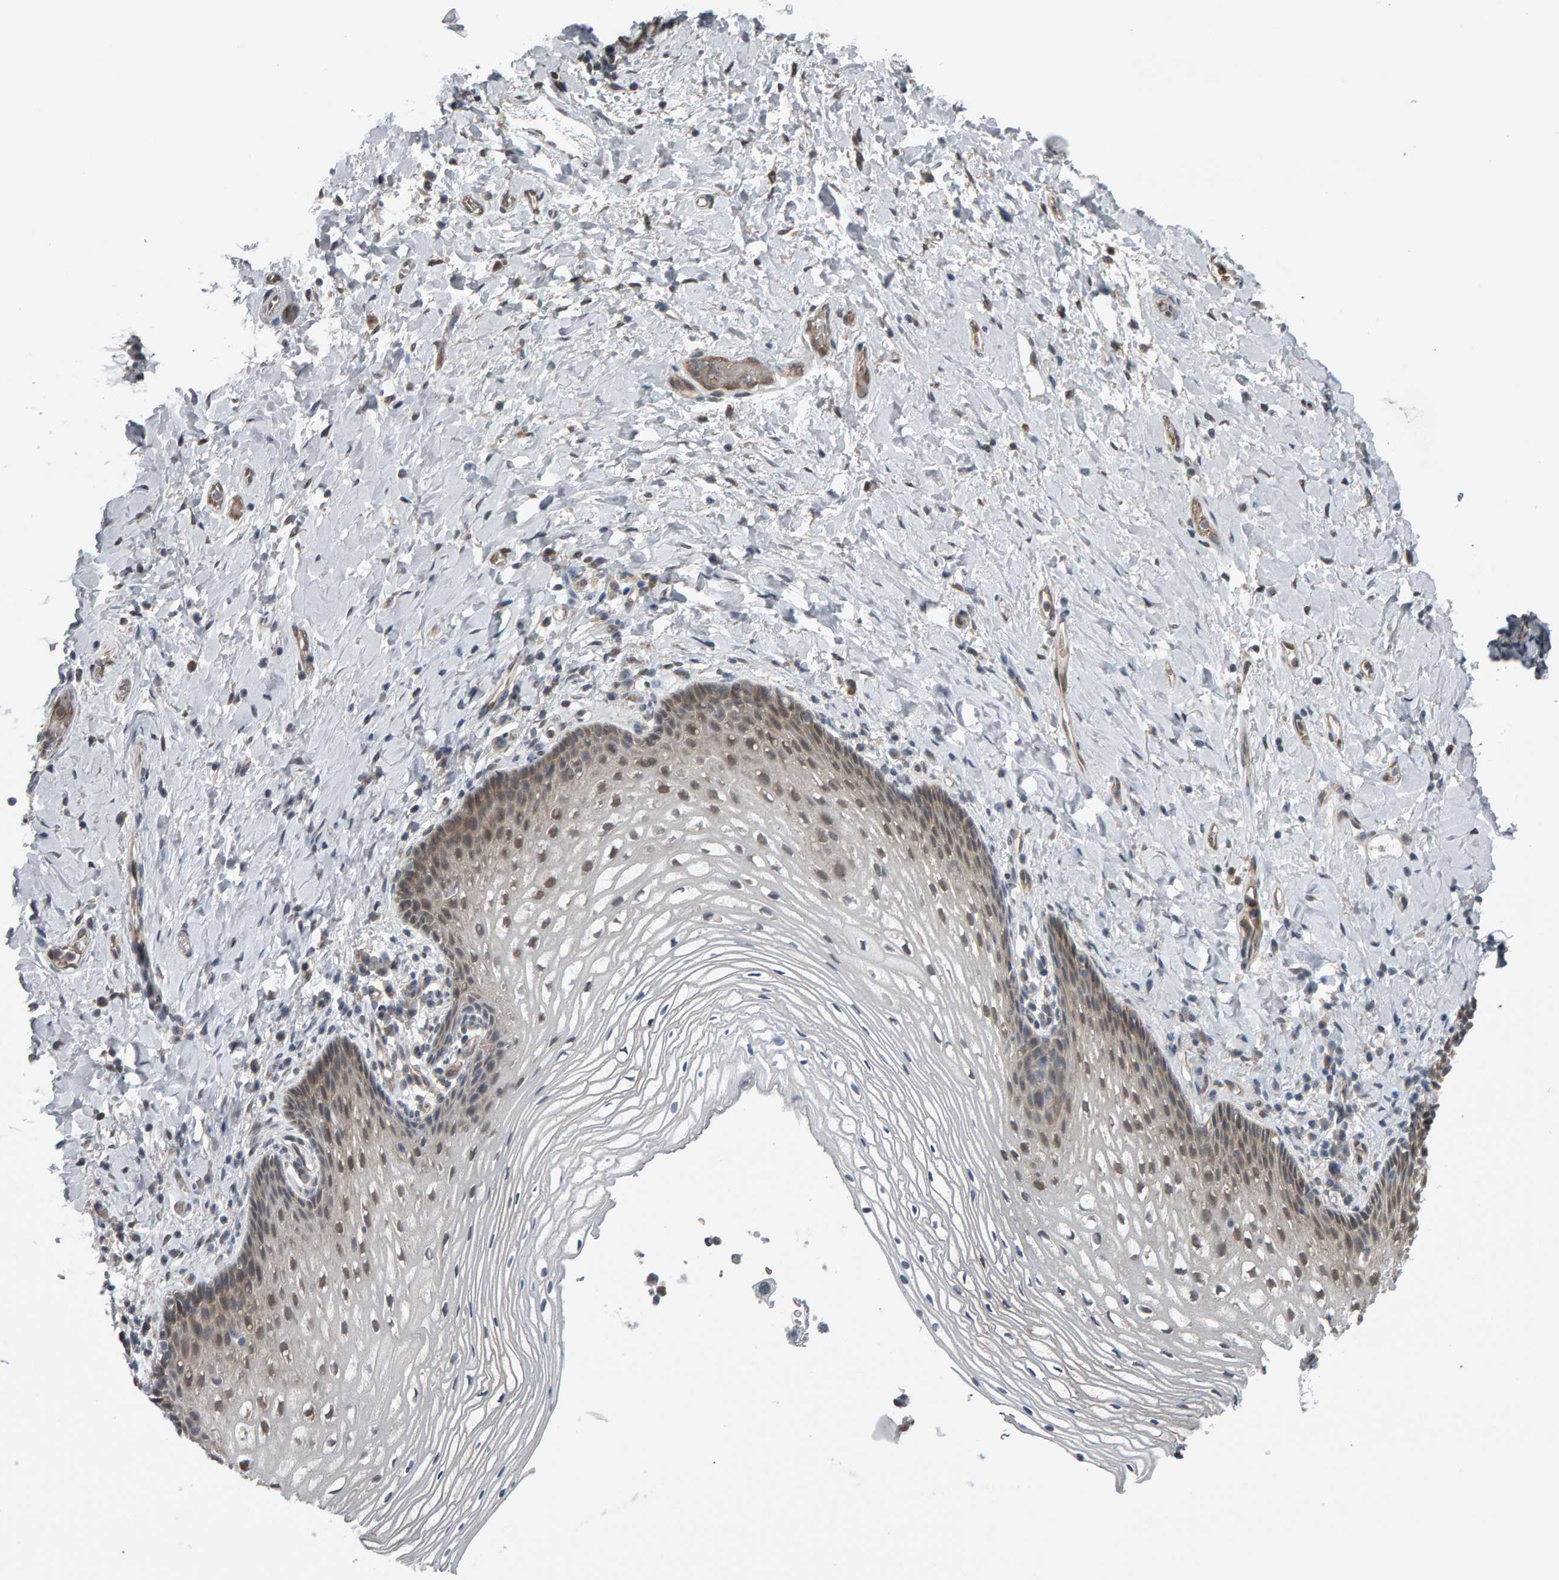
{"staining": {"intensity": "weak", "quantity": "25%-75%", "location": "nuclear"}, "tissue": "vagina", "cell_type": "Squamous epithelial cells", "image_type": "normal", "snomed": [{"axis": "morphology", "description": "Normal tissue, NOS"}, {"axis": "topography", "description": "Vagina"}], "caption": "IHC (DAB) staining of benign human vagina shows weak nuclear protein expression in about 25%-75% of squamous epithelial cells.", "gene": "COASY", "patient": {"sex": "female", "age": 60}}